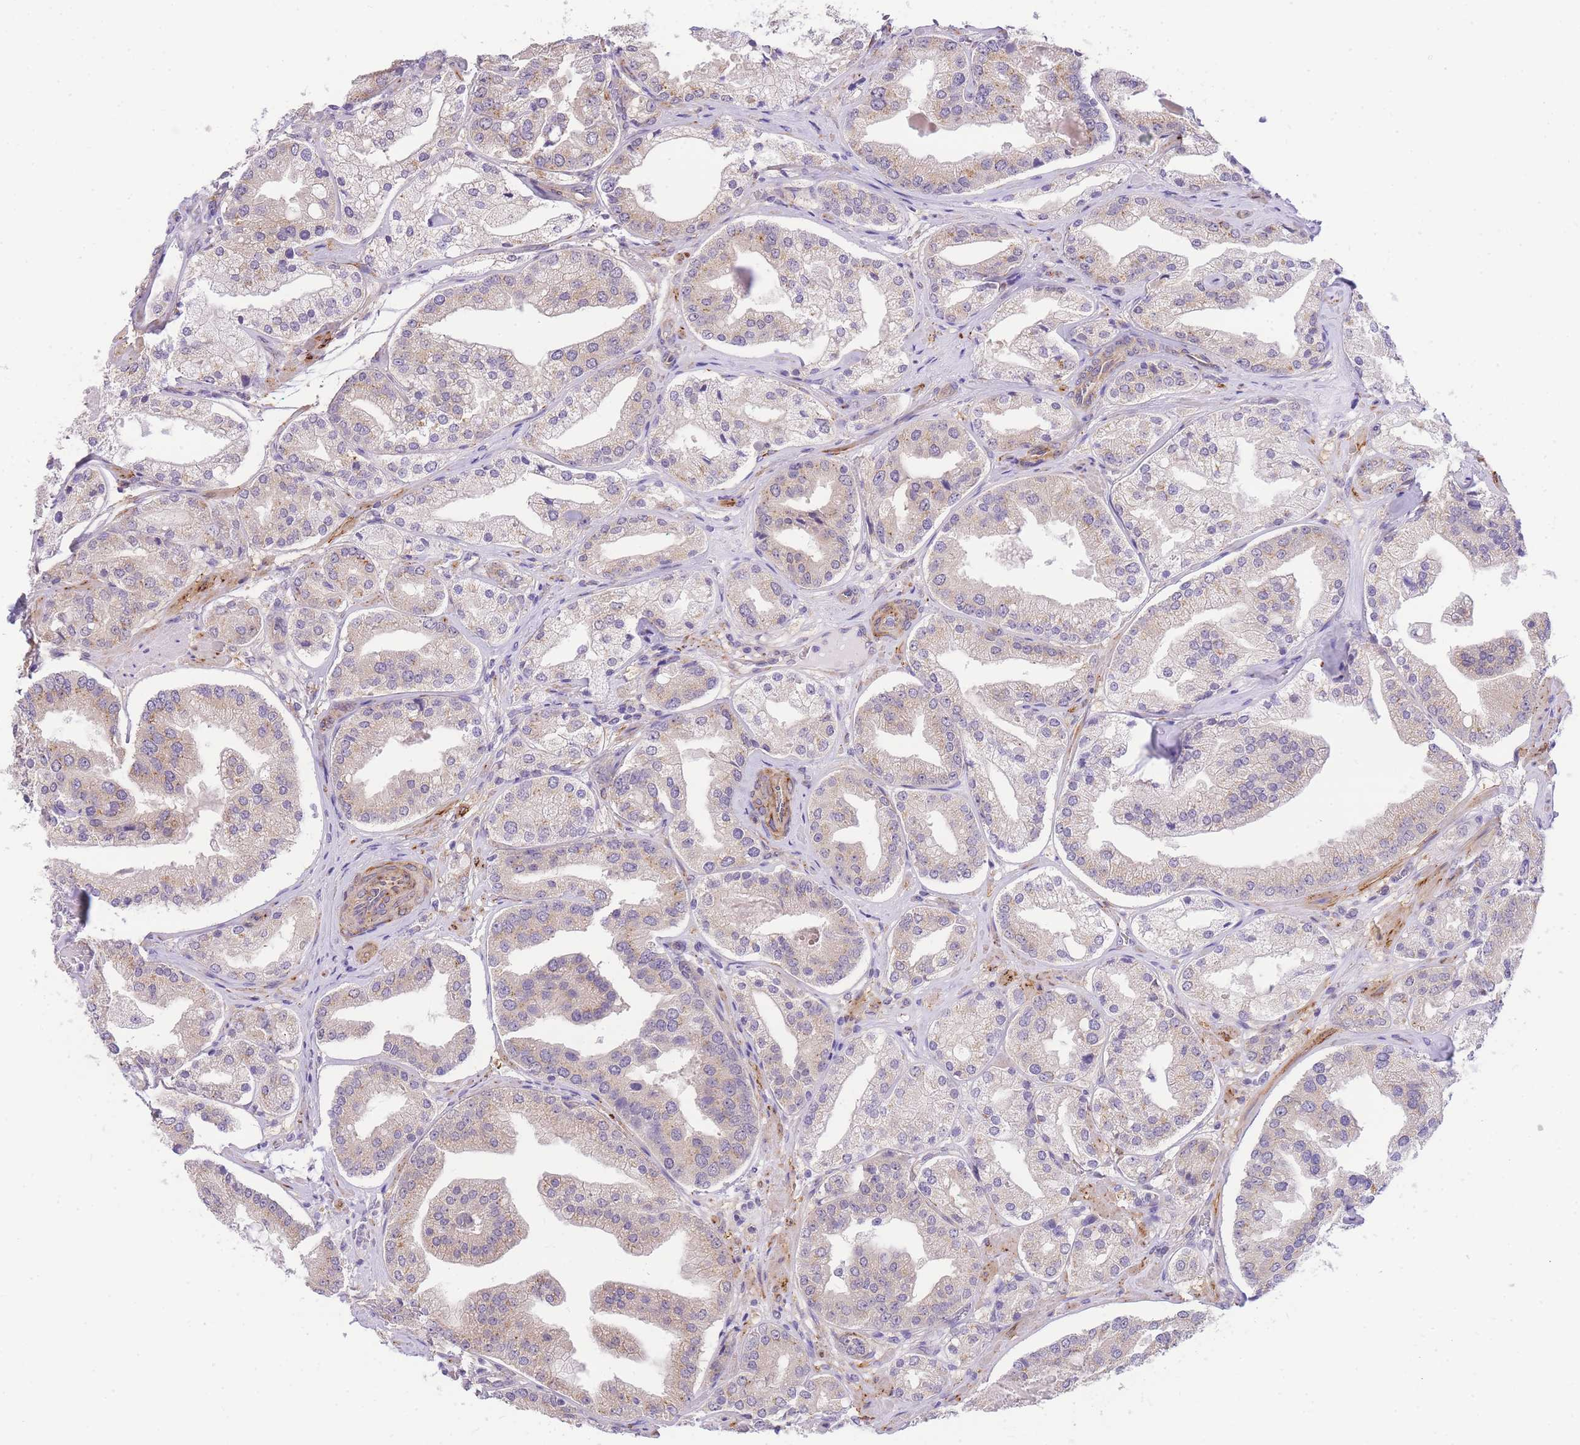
{"staining": {"intensity": "weak", "quantity": "<25%", "location": "cytoplasmic/membranous"}, "tissue": "prostate cancer", "cell_type": "Tumor cells", "image_type": "cancer", "snomed": [{"axis": "morphology", "description": "Adenocarcinoma, High grade"}, {"axis": "topography", "description": "Prostate"}], "caption": "Micrograph shows no significant protein staining in tumor cells of prostate cancer.", "gene": "S100PBP", "patient": {"sex": "male", "age": 63}}